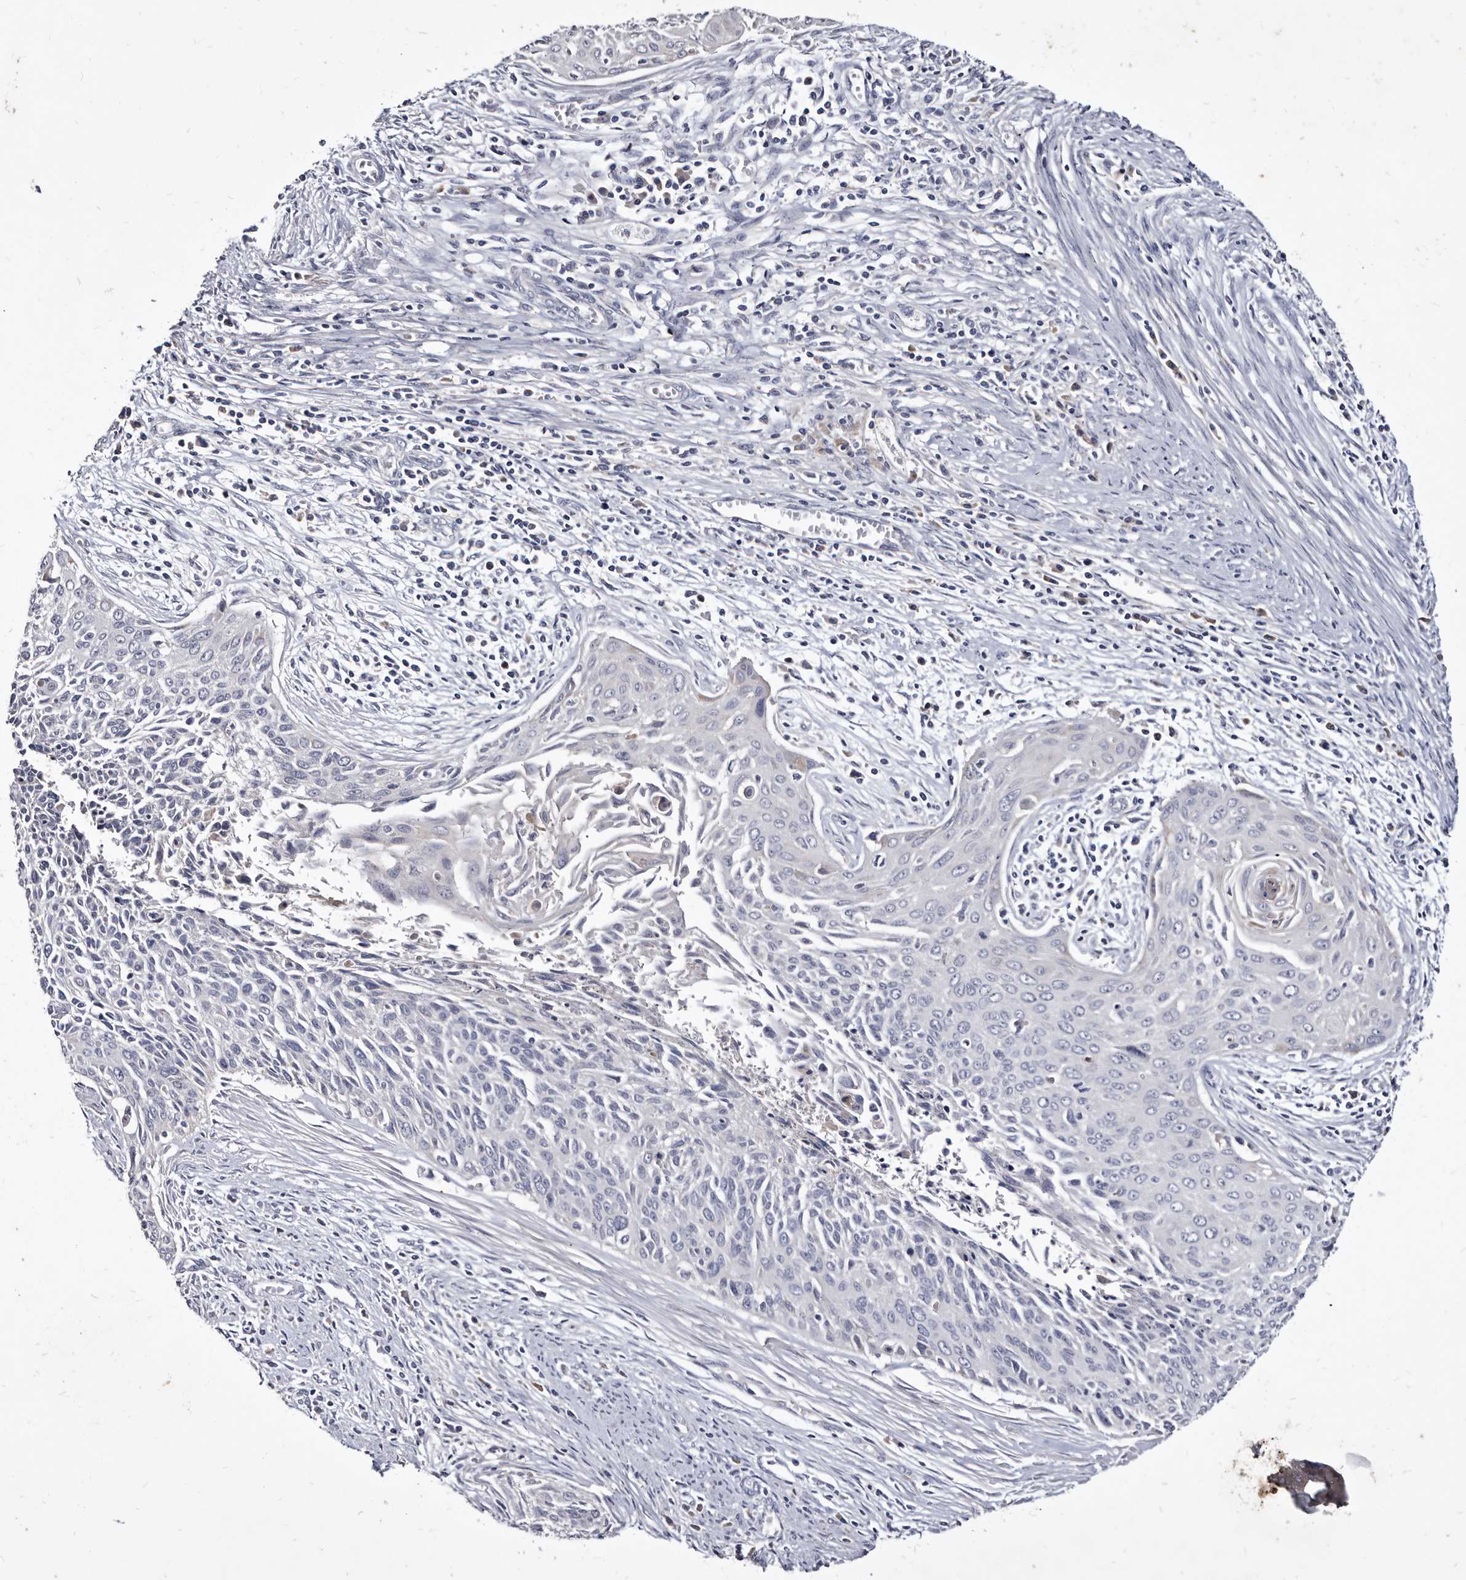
{"staining": {"intensity": "negative", "quantity": "none", "location": "none"}, "tissue": "cervical cancer", "cell_type": "Tumor cells", "image_type": "cancer", "snomed": [{"axis": "morphology", "description": "Squamous cell carcinoma, NOS"}, {"axis": "topography", "description": "Cervix"}], "caption": "A high-resolution photomicrograph shows IHC staining of cervical squamous cell carcinoma, which demonstrates no significant expression in tumor cells.", "gene": "SLC39A2", "patient": {"sex": "female", "age": 55}}